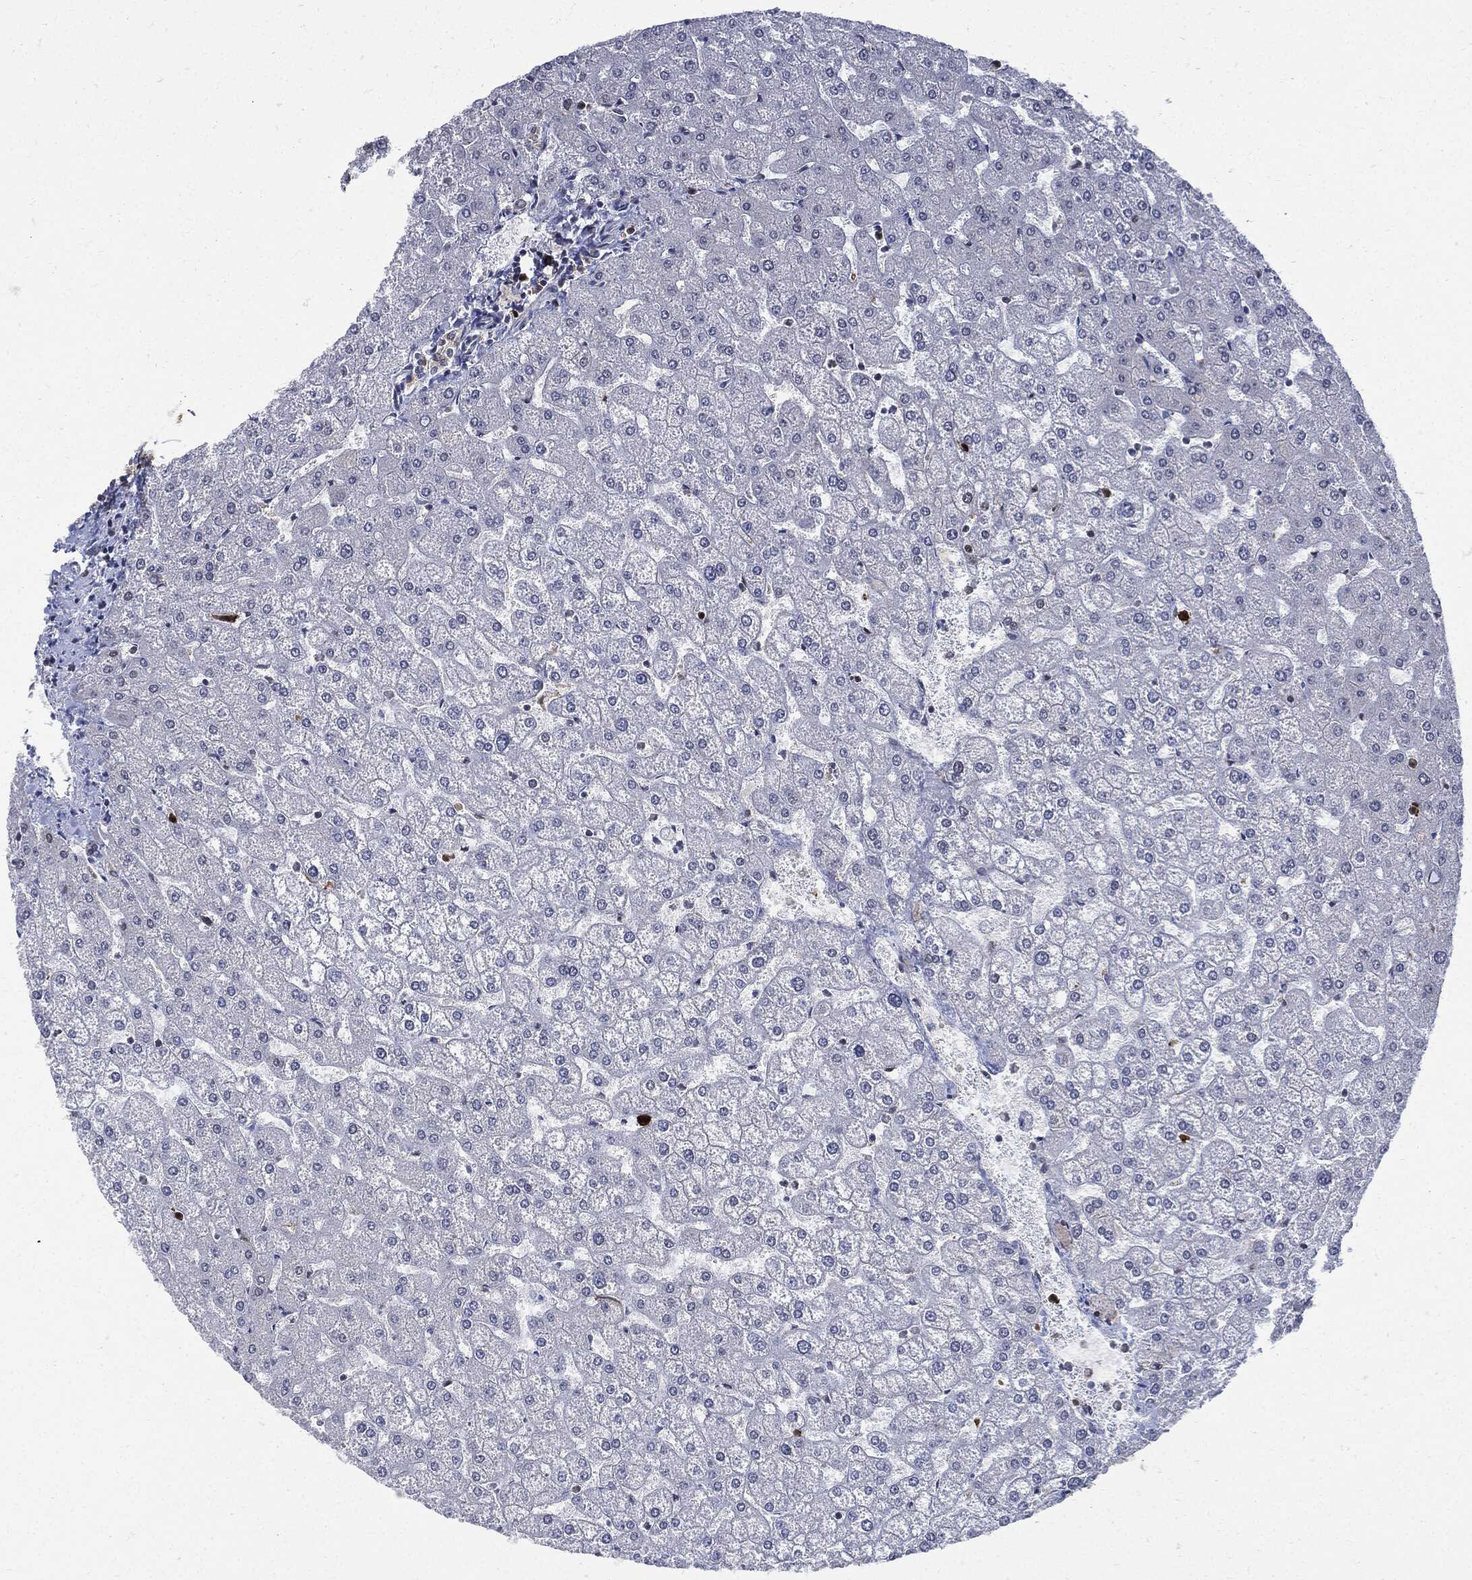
{"staining": {"intensity": "negative", "quantity": "none", "location": "none"}, "tissue": "liver", "cell_type": "Cholangiocytes", "image_type": "normal", "snomed": [{"axis": "morphology", "description": "Normal tissue, NOS"}, {"axis": "topography", "description": "Liver"}], "caption": "Immunohistochemistry of benign human liver exhibits no positivity in cholangiocytes. Brightfield microscopy of IHC stained with DAB (3,3'-diaminobenzidine) (brown) and hematoxylin (blue), captured at high magnification.", "gene": "PCNA", "patient": {"sex": "female", "age": 32}}